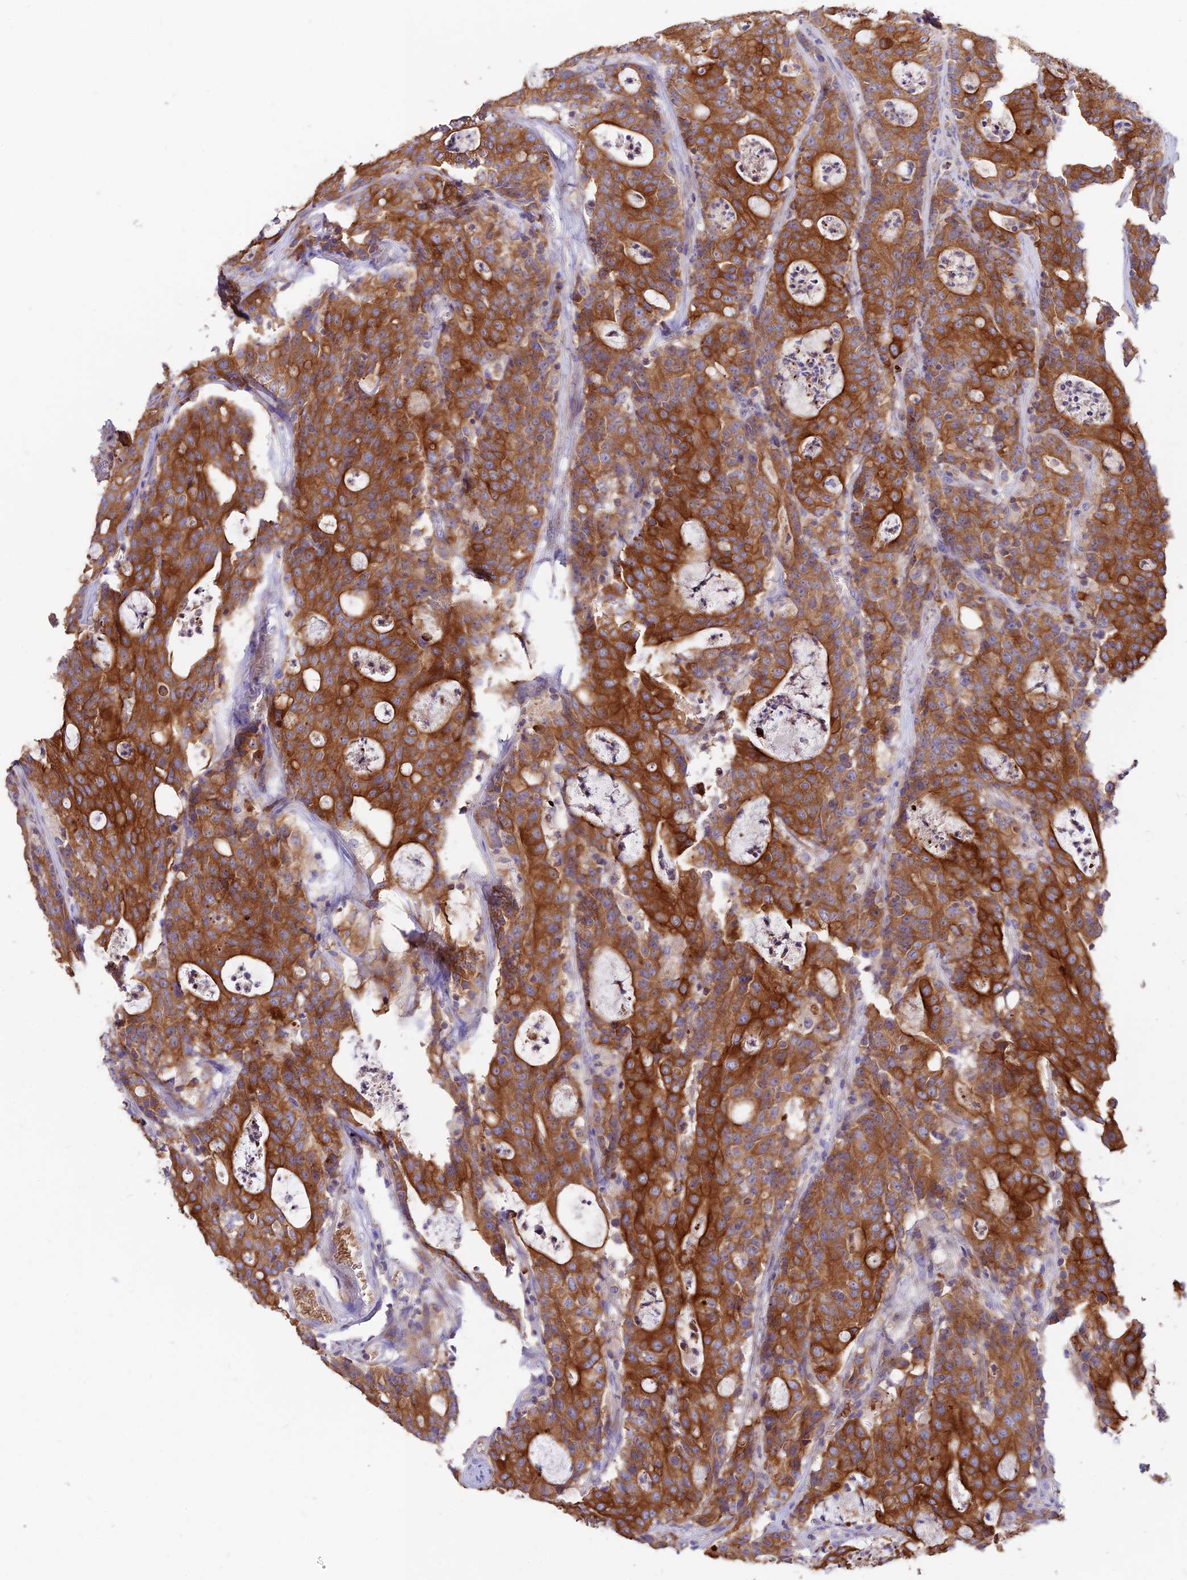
{"staining": {"intensity": "strong", "quantity": ">75%", "location": "cytoplasmic/membranous"}, "tissue": "colorectal cancer", "cell_type": "Tumor cells", "image_type": "cancer", "snomed": [{"axis": "morphology", "description": "Adenocarcinoma, NOS"}, {"axis": "topography", "description": "Colon"}], "caption": "Human colorectal cancer stained with a protein marker exhibits strong staining in tumor cells.", "gene": "DENND2D", "patient": {"sex": "male", "age": 83}}